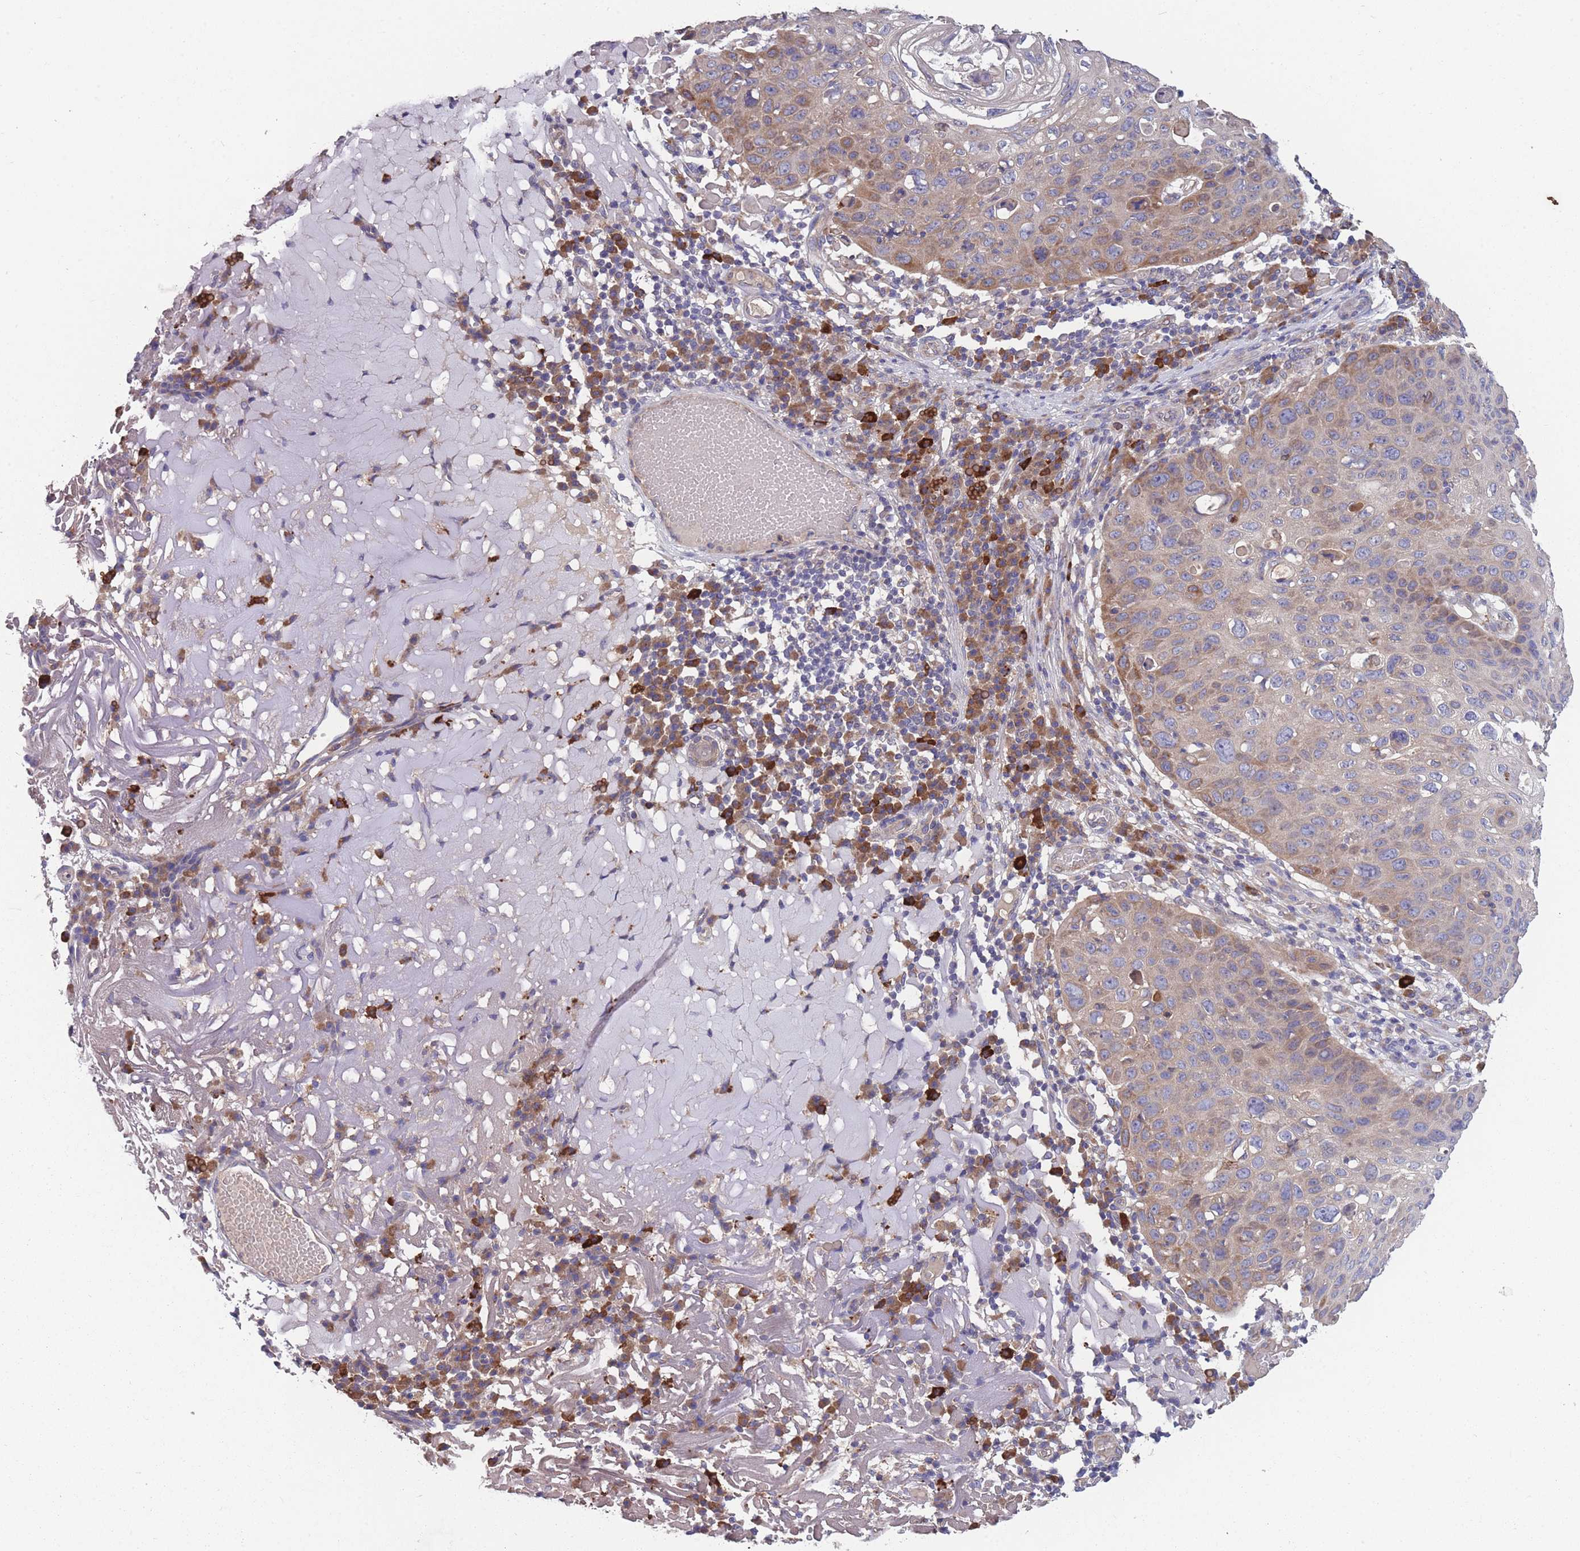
{"staining": {"intensity": "moderate", "quantity": "25%-75%", "location": "cytoplasmic/membranous"}, "tissue": "skin cancer", "cell_type": "Tumor cells", "image_type": "cancer", "snomed": [{"axis": "morphology", "description": "Squamous cell carcinoma, NOS"}, {"axis": "topography", "description": "Skin"}], "caption": "Immunohistochemical staining of human skin cancer (squamous cell carcinoma) demonstrates moderate cytoplasmic/membranous protein positivity in about 25%-75% of tumor cells.", "gene": "STIM2", "patient": {"sex": "female", "age": 90}}